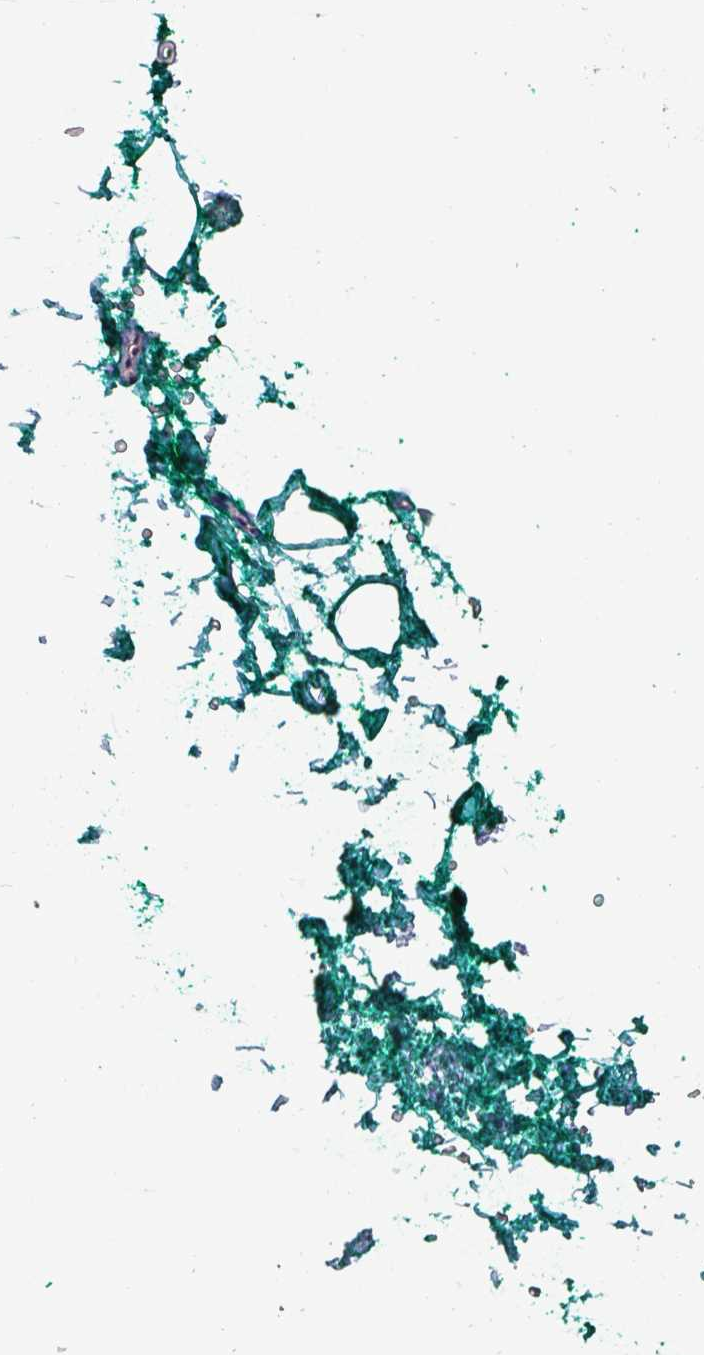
{"staining": {"intensity": "negative", "quantity": "none", "location": "none"}, "tissue": "adipose tissue", "cell_type": "Adipocytes", "image_type": "normal", "snomed": [{"axis": "morphology", "description": "Normal tissue, NOS"}, {"axis": "morphology", "description": "Adenocarcinoma, High grade"}, {"axis": "topography", "description": "Prostate"}, {"axis": "topography", "description": "Peripheral nerve tissue"}], "caption": "This is a histopathology image of immunohistochemistry staining of benign adipose tissue, which shows no expression in adipocytes.", "gene": "HTRA4", "patient": {"sex": "male", "age": 68}}